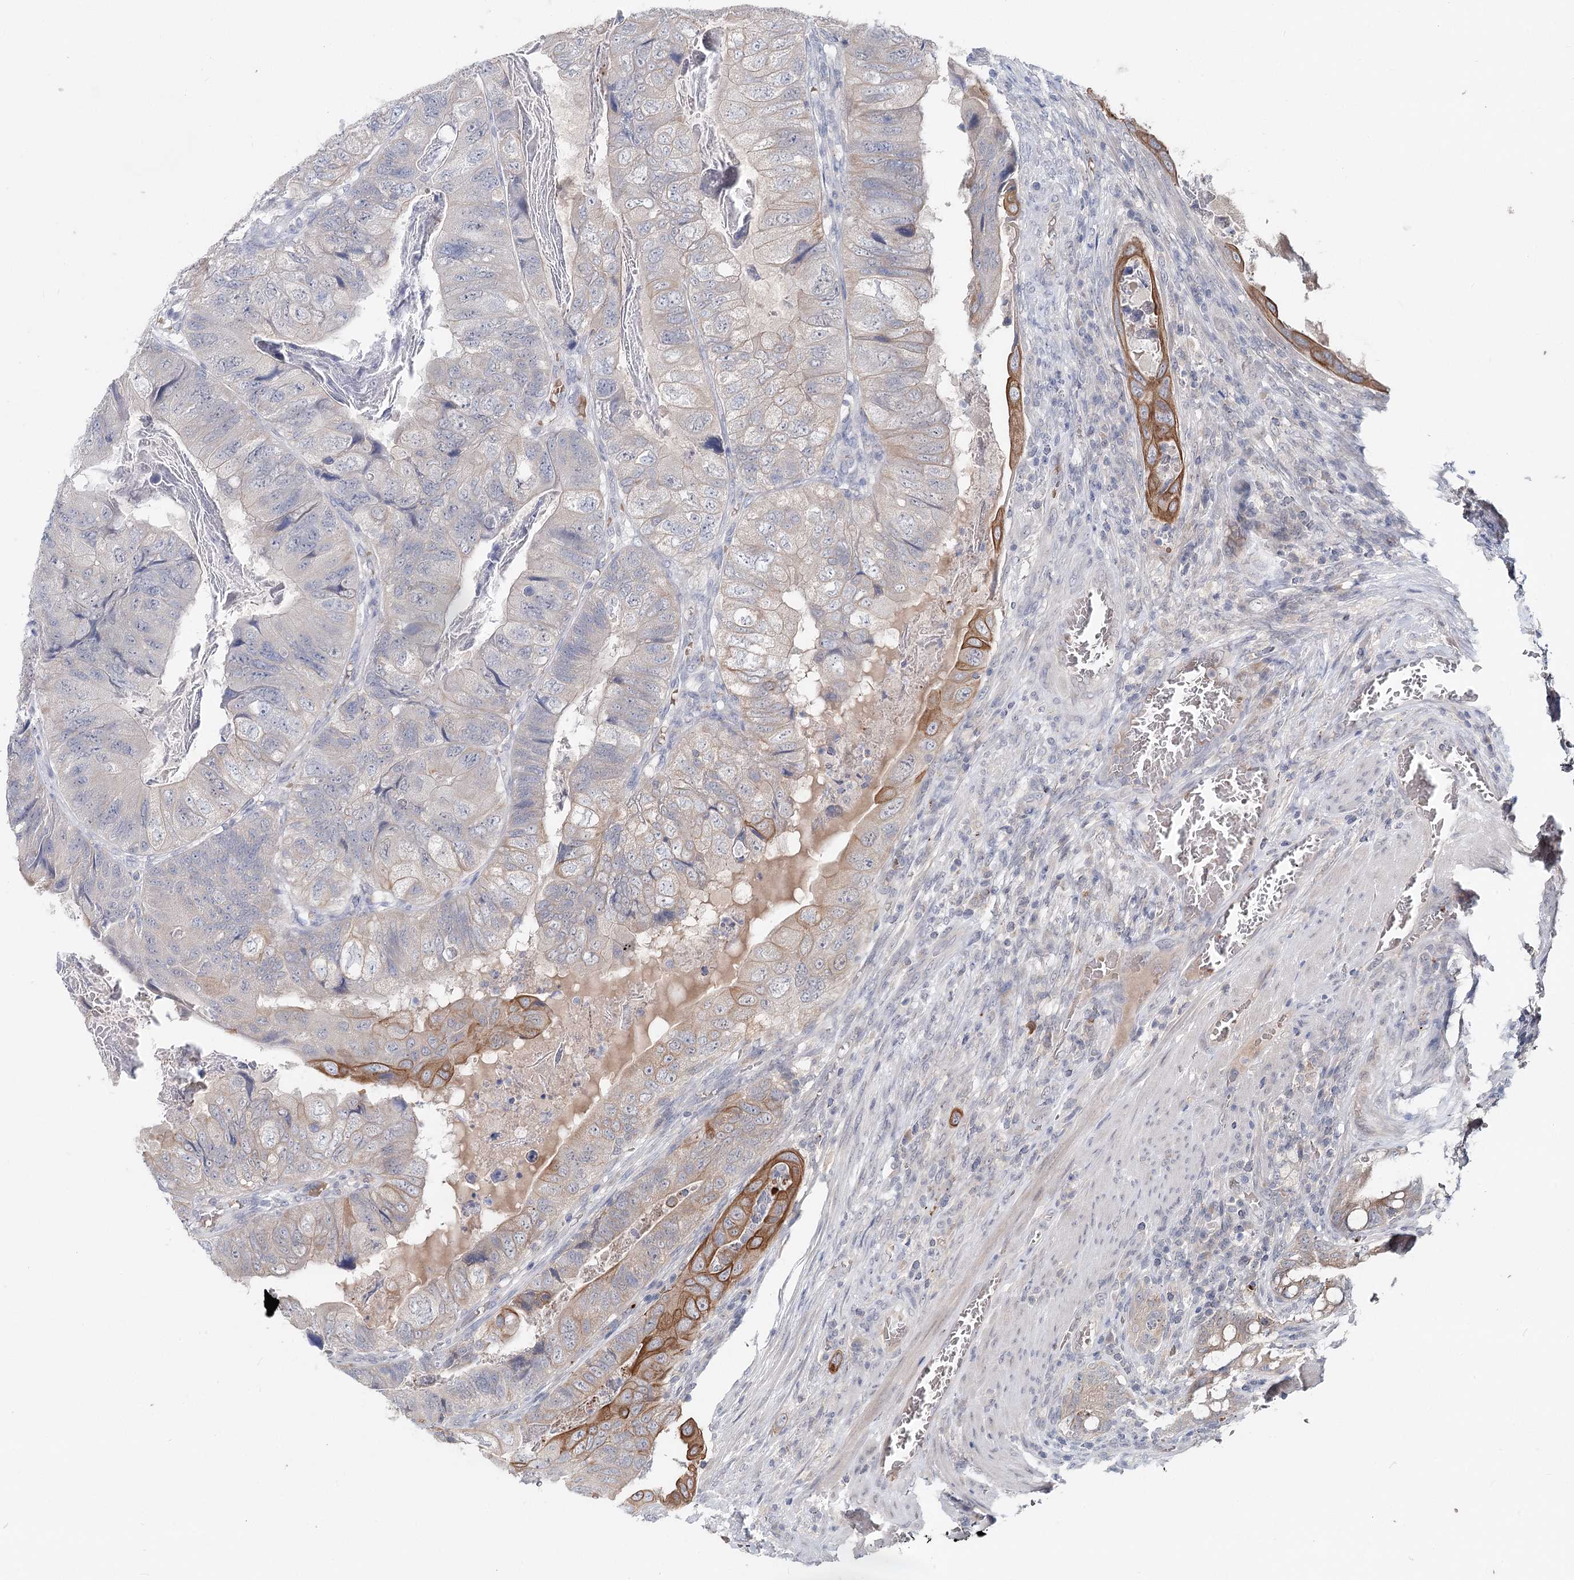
{"staining": {"intensity": "moderate", "quantity": "<25%", "location": "cytoplasmic/membranous"}, "tissue": "colorectal cancer", "cell_type": "Tumor cells", "image_type": "cancer", "snomed": [{"axis": "morphology", "description": "Adenocarcinoma, NOS"}, {"axis": "topography", "description": "Rectum"}], "caption": "Immunohistochemical staining of human colorectal cancer (adenocarcinoma) exhibits low levels of moderate cytoplasmic/membranous protein staining in approximately <25% of tumor cells.", "gene": "FBXO7", "patient": {"sex": "male", "age": 63}}